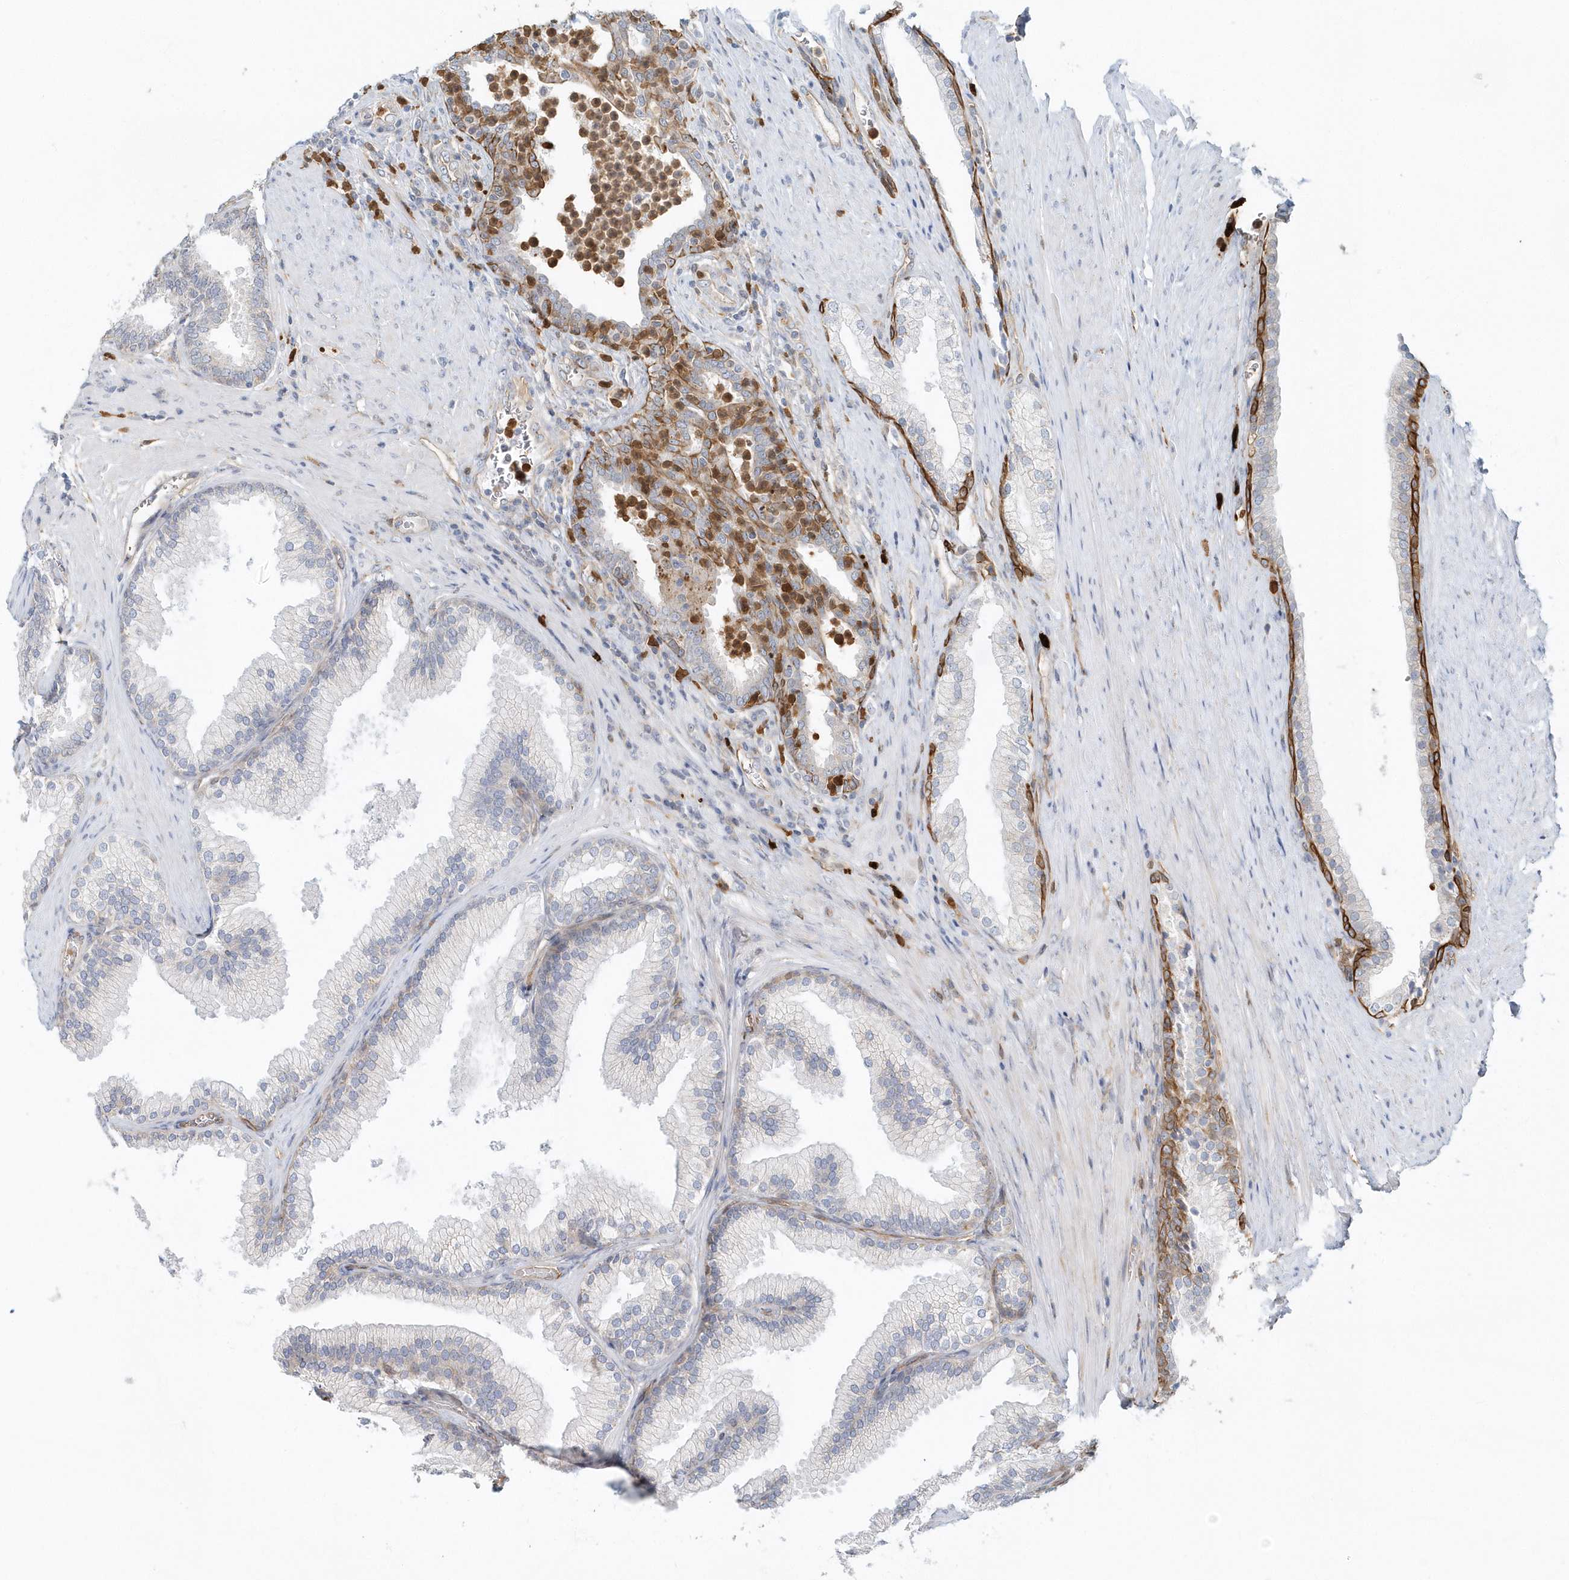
{"staining": {"intensity": "moderate", "quantity": "<25%", "location": "cytoplasmic/membranous"}, "tissue": "prostate", "cell_type": "Glandular cells", "image_type": "normal", "snomed": [{"axis": "morphology", "description": "Normal tissue, NOS"}, {"axis": "topography", "description": "Prostate"}], "caption": "Moderate cytoplasmic/membranous positivity is present in about <25% of glandular cells in unremarkable prostate.", "gene": "DNAH1", "patient": {"sex": "male", "age": 76}}